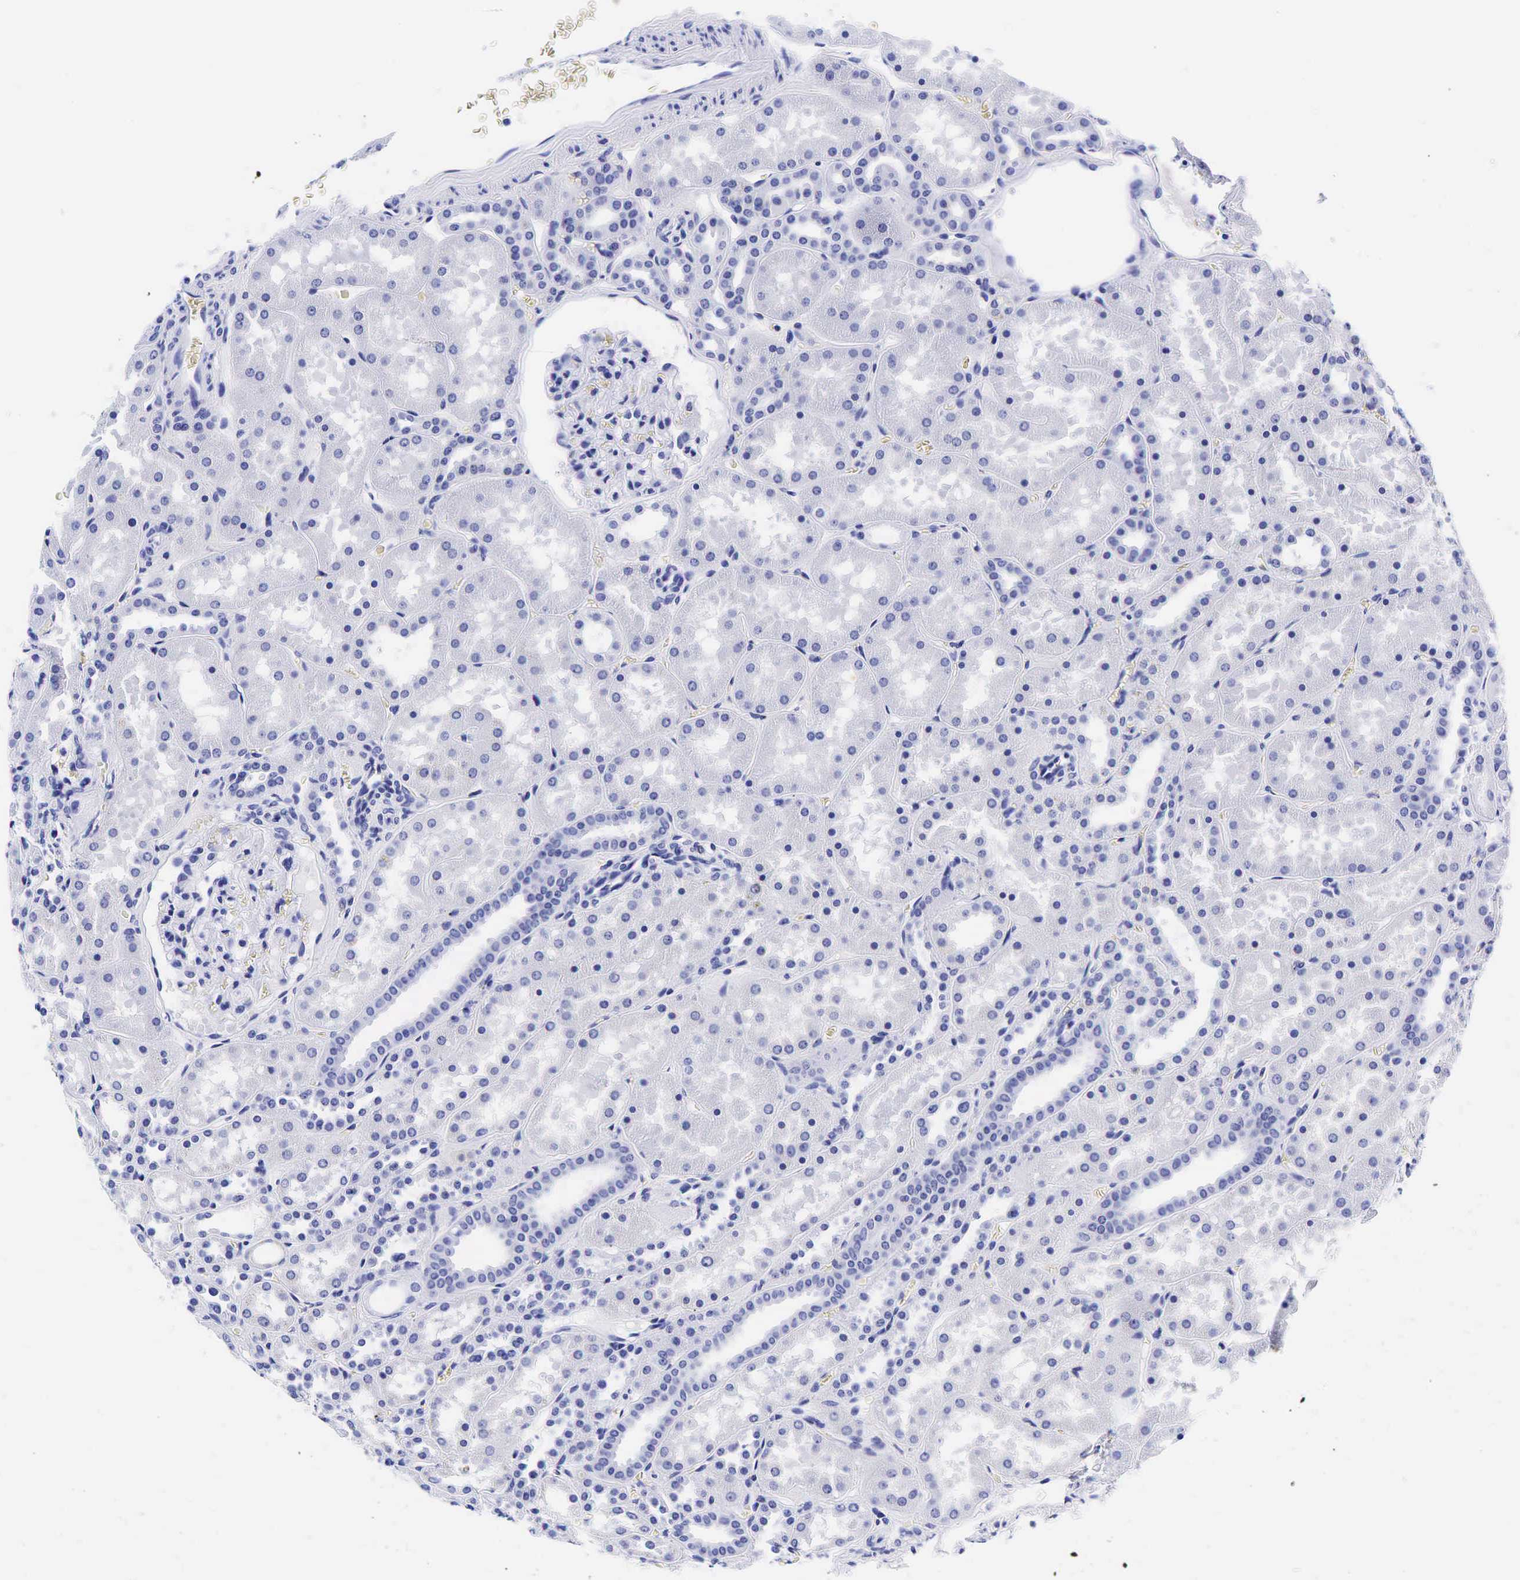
{"staining": {"intensity": "negative", "quantity": "none", "location": "none"}, "tissue": "kidney", "cell_type": "Cells in glomeruli", "image_type": "normal", "snomed": [{"axis": "morphology", "description": "Normal tissue, NOS"}, {"axis": "topography", "description": "Kidney"}], "caption": "Image shows no protein expression in cells in glomeruli of unremarkable kidney.", "gene": "GCG", "patient": {"sex": "female", "age": 52}}